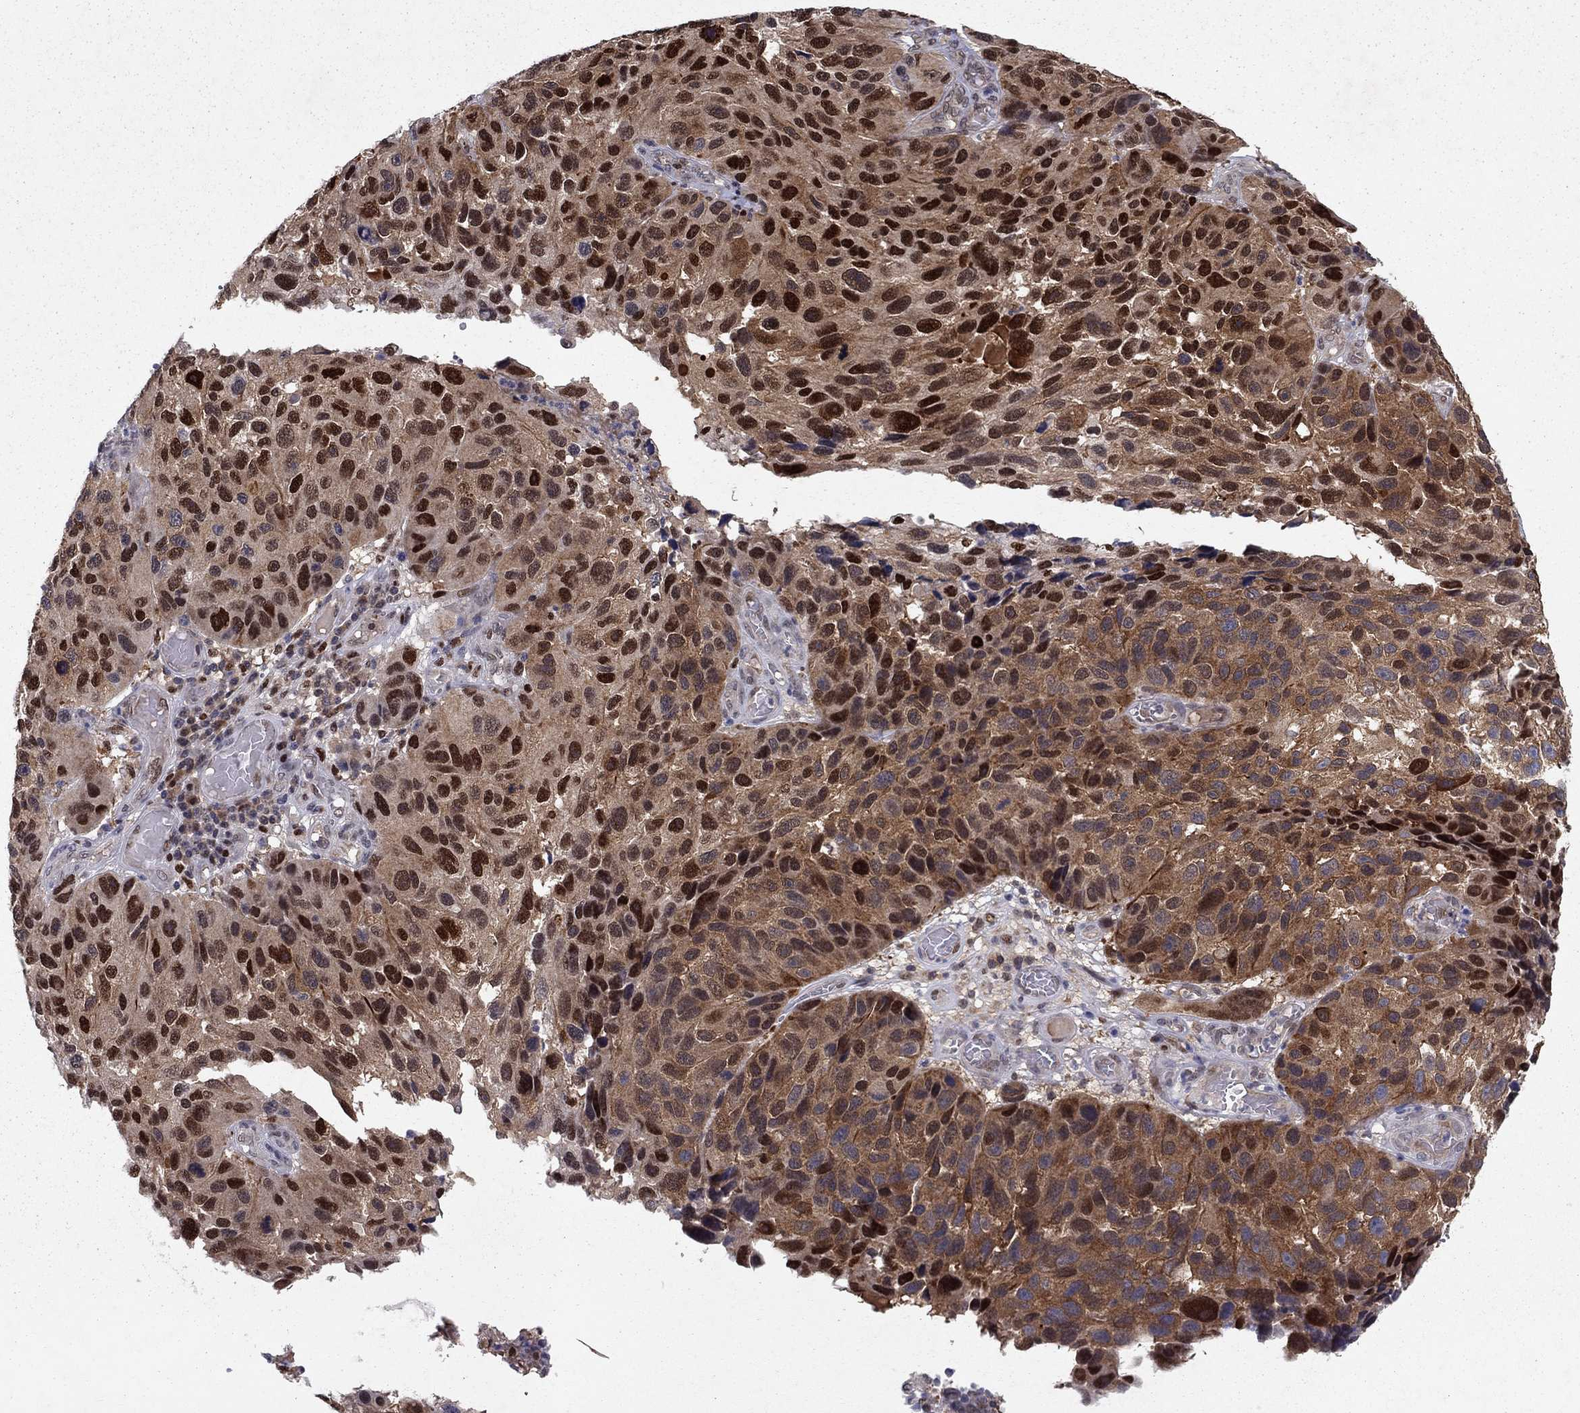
{"staining": {"intensity": "strong", "quantity": ">75%", "location": "nuclear"}, "tissue": "melanoma", "cell_type": "Tumor cells", "image_type": "cancer", "snomed": [{"axis": "morphology", "description": "Malignant melanoma, NOS"}, {"axis": "topography", "description": "Skin"}], "caption": "Brown immunohistochemical staining in human malignant melanoma shows strong nuclear positivity in about >75% of tumor cells.", "gene": "CRTC1", "patient": {"sex": "male", "age": 53}}